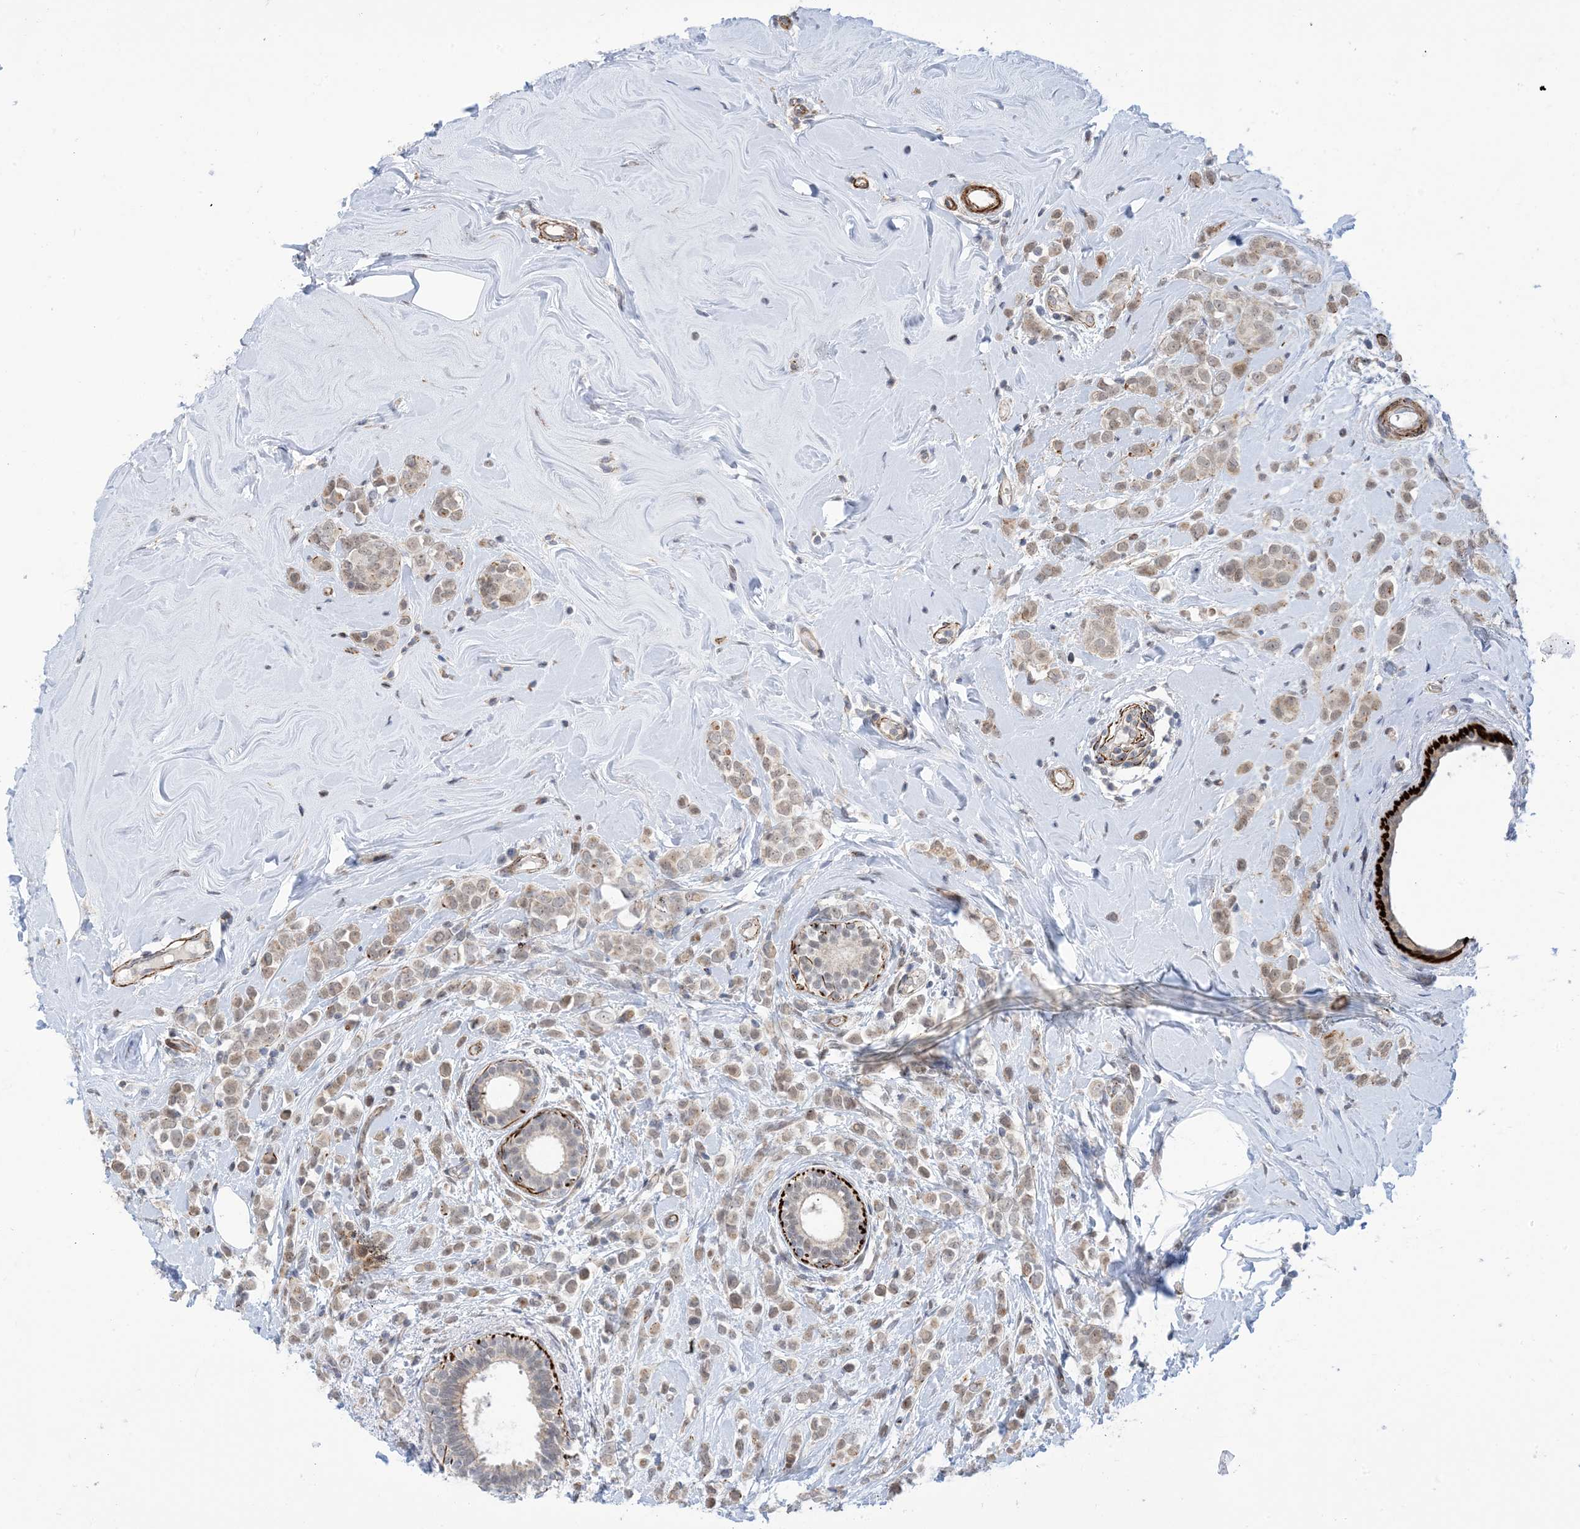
{"staining": {"intensity": "weak", "quantity": "25%-75%", "location": "nuclear"}, "tissue": "breast cancer", "cell_type": "Tumor cells", "image_type": "cancer", "snomed": [{"axis": "morphology", "description": "Lobular carcinoma"}, {"axis": "topography", "description": "Breast"}], "caption": "This is a photomicrograph of immunohistochemistry (IHC) staining of breast lobular carcinoma, which shows weak staining in the nuclear of tumor cells.", "gene": "ZNF8", "patient": {"sex": "female", "age": 47}}